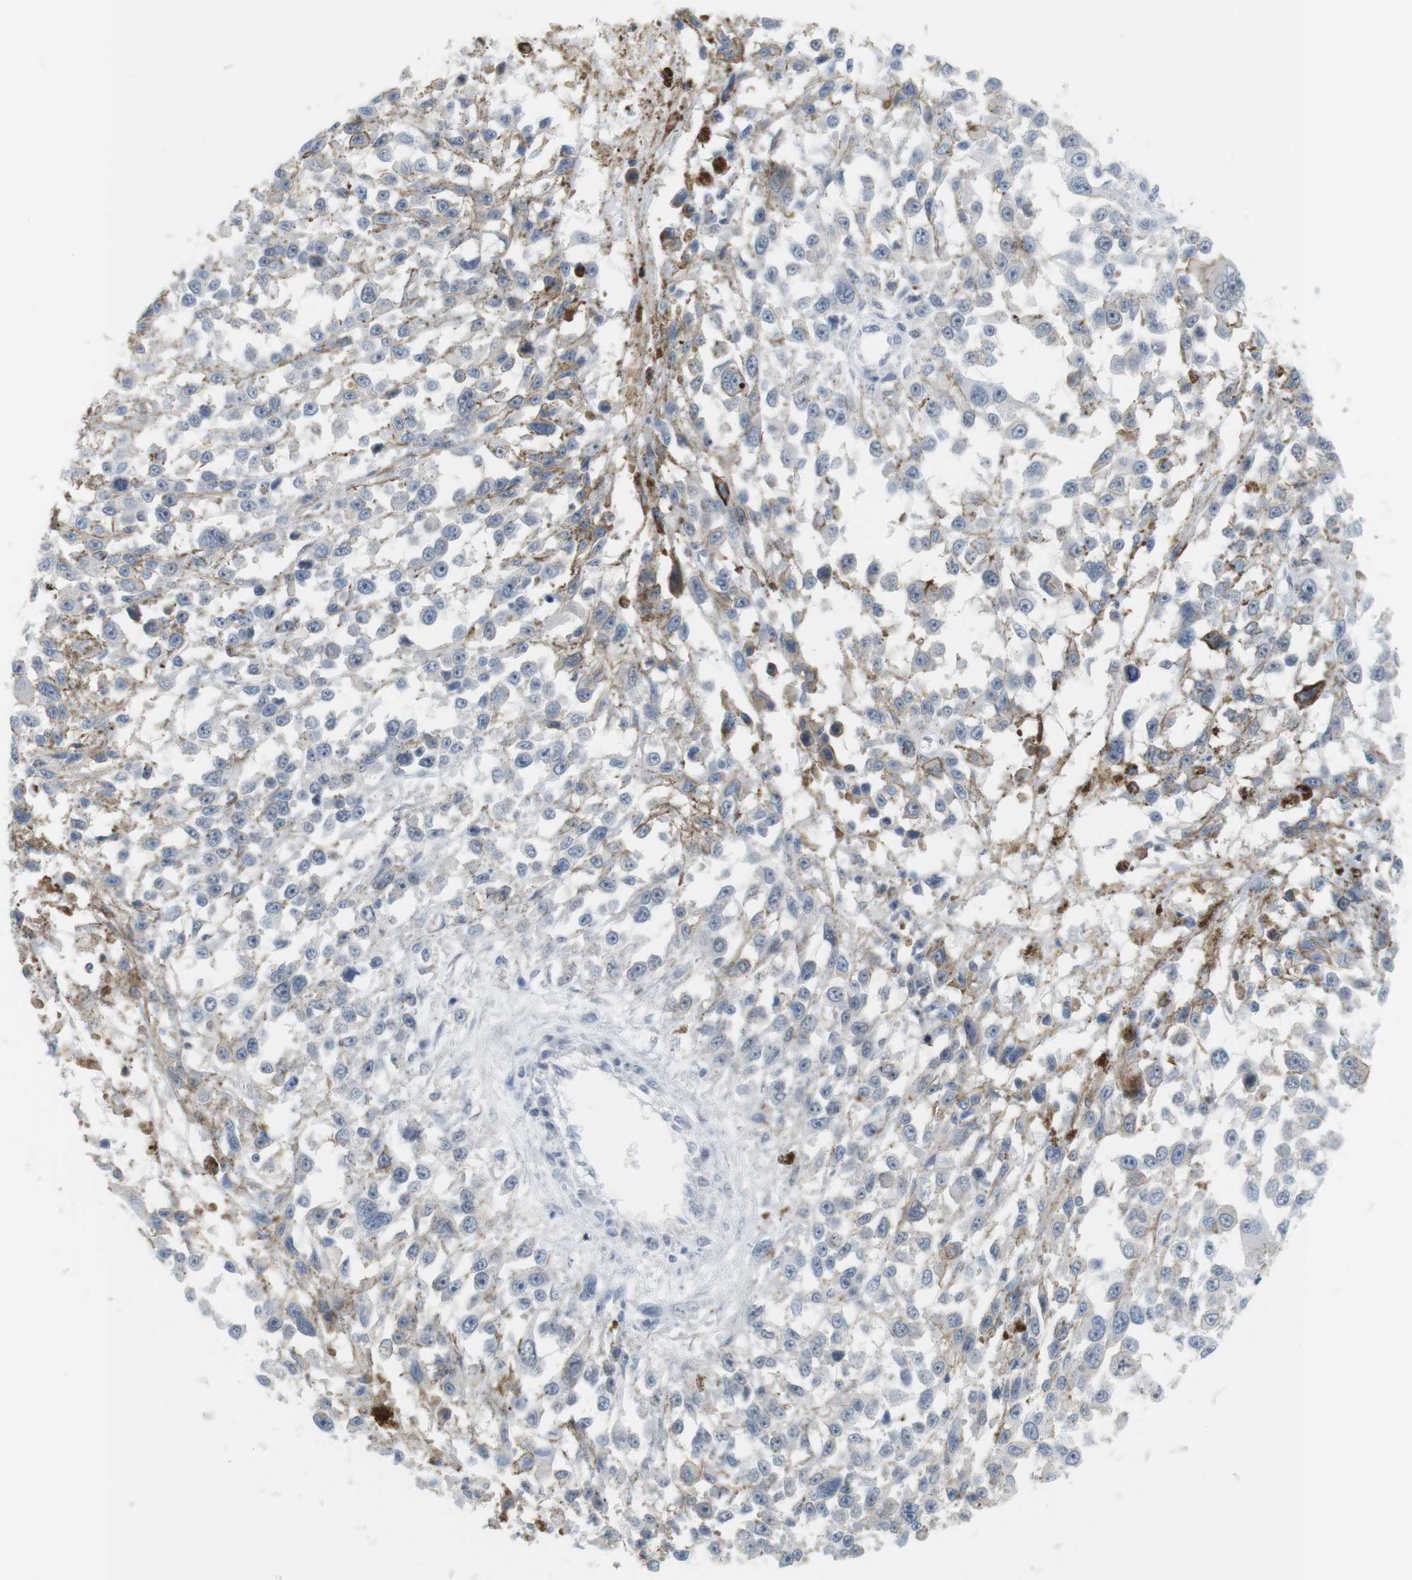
{"staining": {"intensity": "negative", "quantity": "none", "location": "none"}, "tissue": "melanoma", "cell_type": "Tumor cells", "image_type": "cancer", "snomed": [{"axis": "morphology", "description": "Malignant melanoma, Metastatic site"}, {"axis": "topography", "description": "Lymph node"}], "caption": "Immunohistochemical staining of human malignant melanoma (metastatic site) displays no significant positivity in tumor cells. (Brightfield microscopy of DAB immunohistochemistry at high magnification).", "gene": "CREB3L2", "patient": {"sex": "male", "age": 59}}